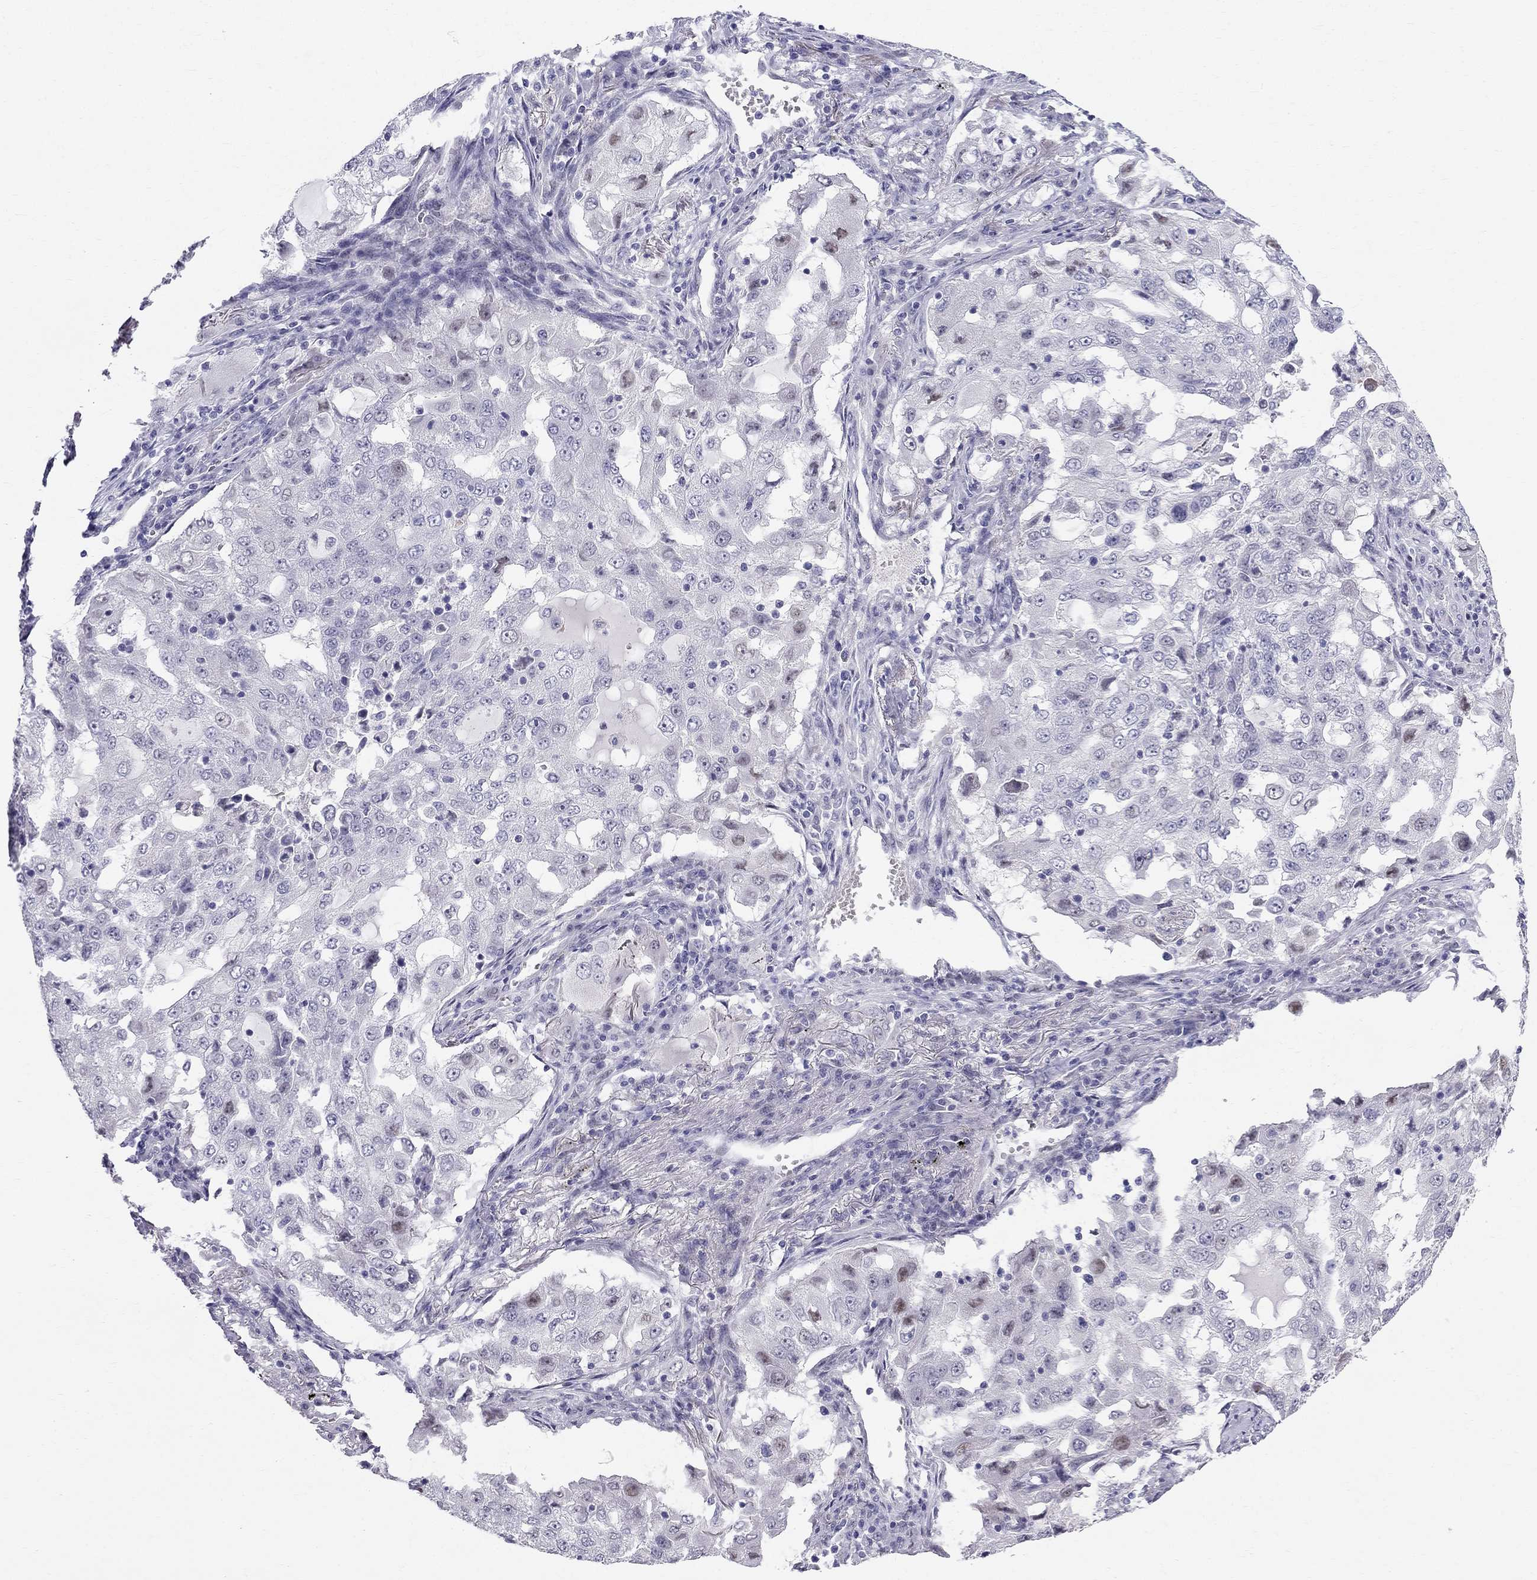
{"staining": {"intensity": "negative", "quantity": "none", "location": "none"}, "tissue": "lung cancer", "cell_type": "Tumor cells", "image_type": "cancer", "snomed": [{"axis": "morphology", "description": "Adenocarcinoma, NOS"}, {"axis": "topography", "description": "Lung"}], "caption": "Immunohistochemistry photomicrograph of neoplastic tissue: human lung adenocarcinoma stained with DAB (3,3'-diaminobenzidine) displays no significant protein expression in tumor cells.", "gene": "BAG5", "patient": {"sex": "female", "age": 61}}